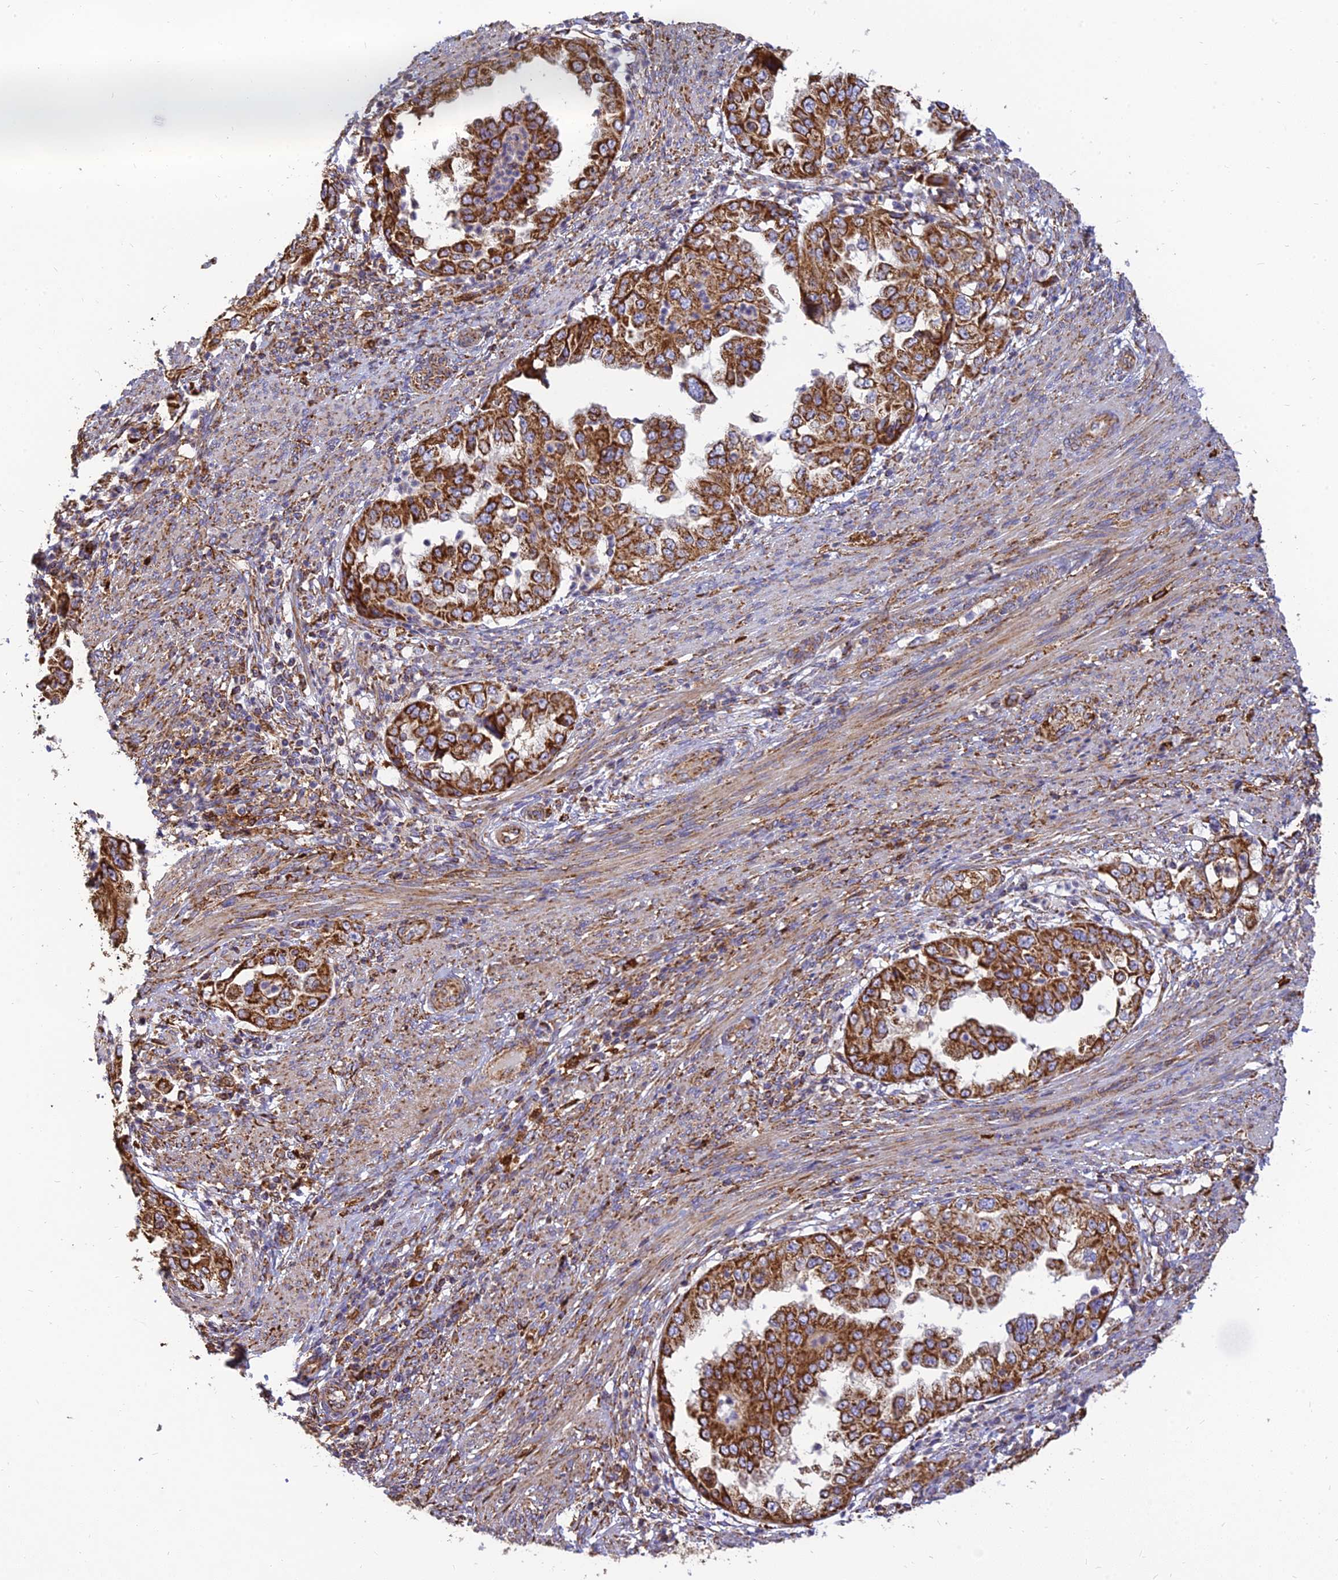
{"staining": {"intensity": "strong", "quantity": ">75%", "location": "cytoplasmic/membranous"}, "tissue": "endometrial cancer", "cell_type": "Tumor cells", "image_type": "cancer", "snomed": [{"axis": "morphology", "description": "Adenocarcinoma, NOS"}, {"axis": "topography", "description": "Endometrium"}], "caption": "Human endometrial cancer stained with a brown dye reveals strong cytoplasmic/membranous positive positivity in approximately >75% of tumor cells.", "gene": "THUMPD2", "patient": {"sex": "female", "age": 85}}